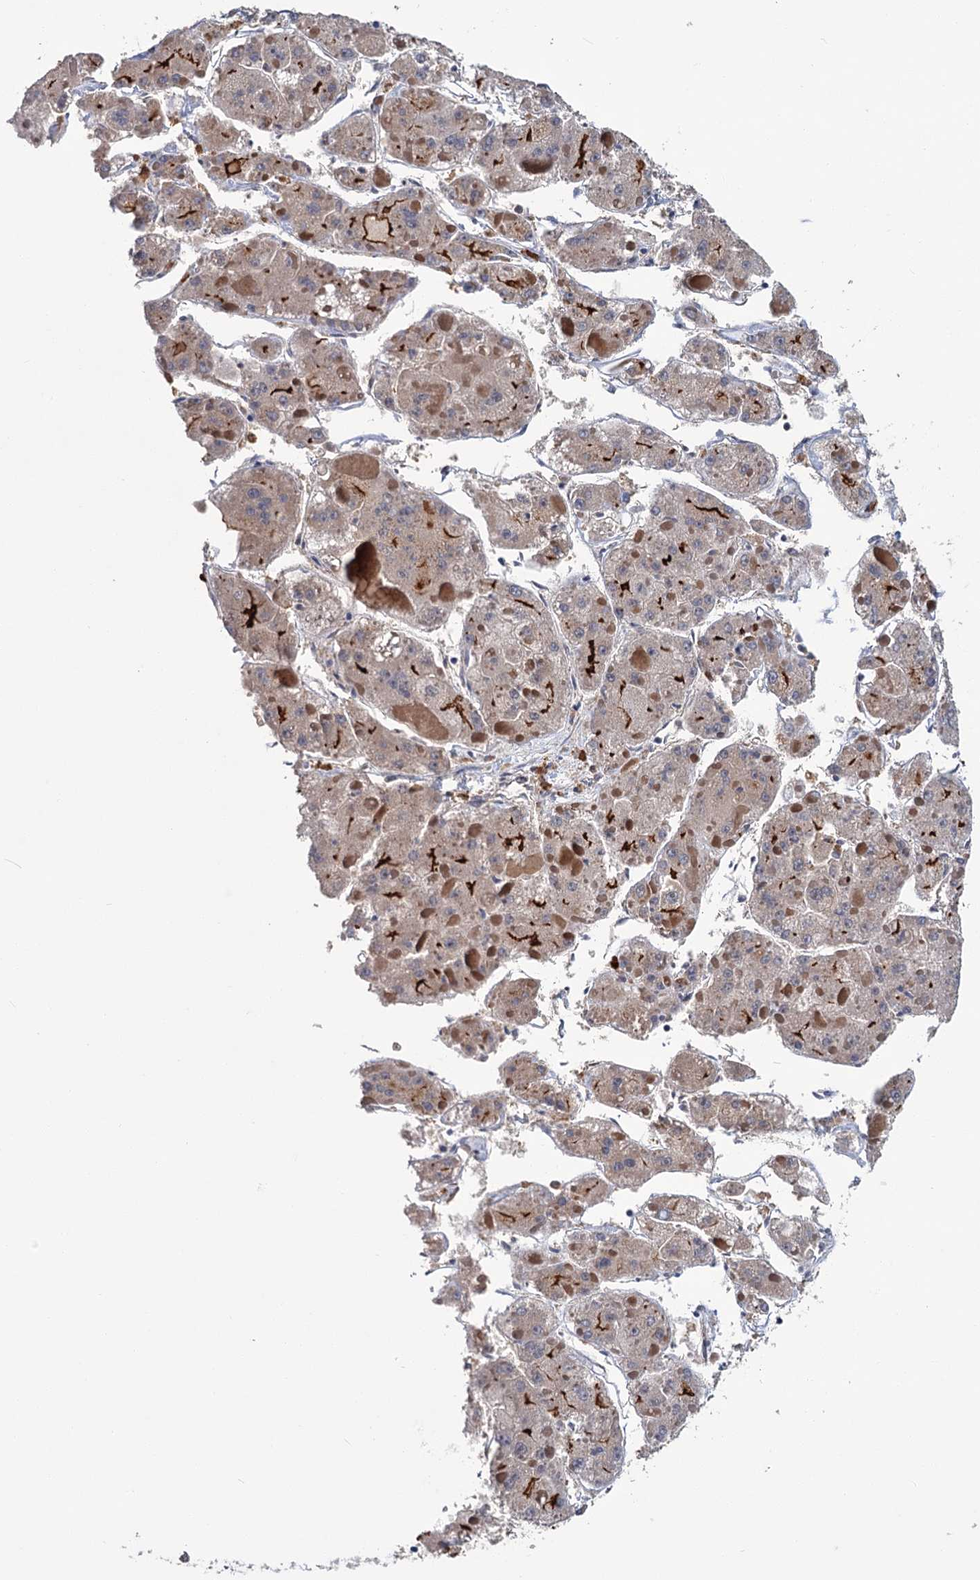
{"staining": {"intensity": "strong", "quantity": "<25%", "location": "cytoplasmic/membranous"}, "tissue": "liver cancer", "cell_type": "Tumor cells", "image_type": "cancer", "snomed": [{"axis": "morphology", "description": "Carcinoma, Hepatocellular, NOS"}, {"axis": "topography", "description": "Liver"}], "caption": "Strong cytoplasmic/membranous protein expression is present in about <25% of tumor cells in liver hepatocellular carcinoma.", "gene": "DYNC2H1", "patient": {"sex": "female", "age": 73}}